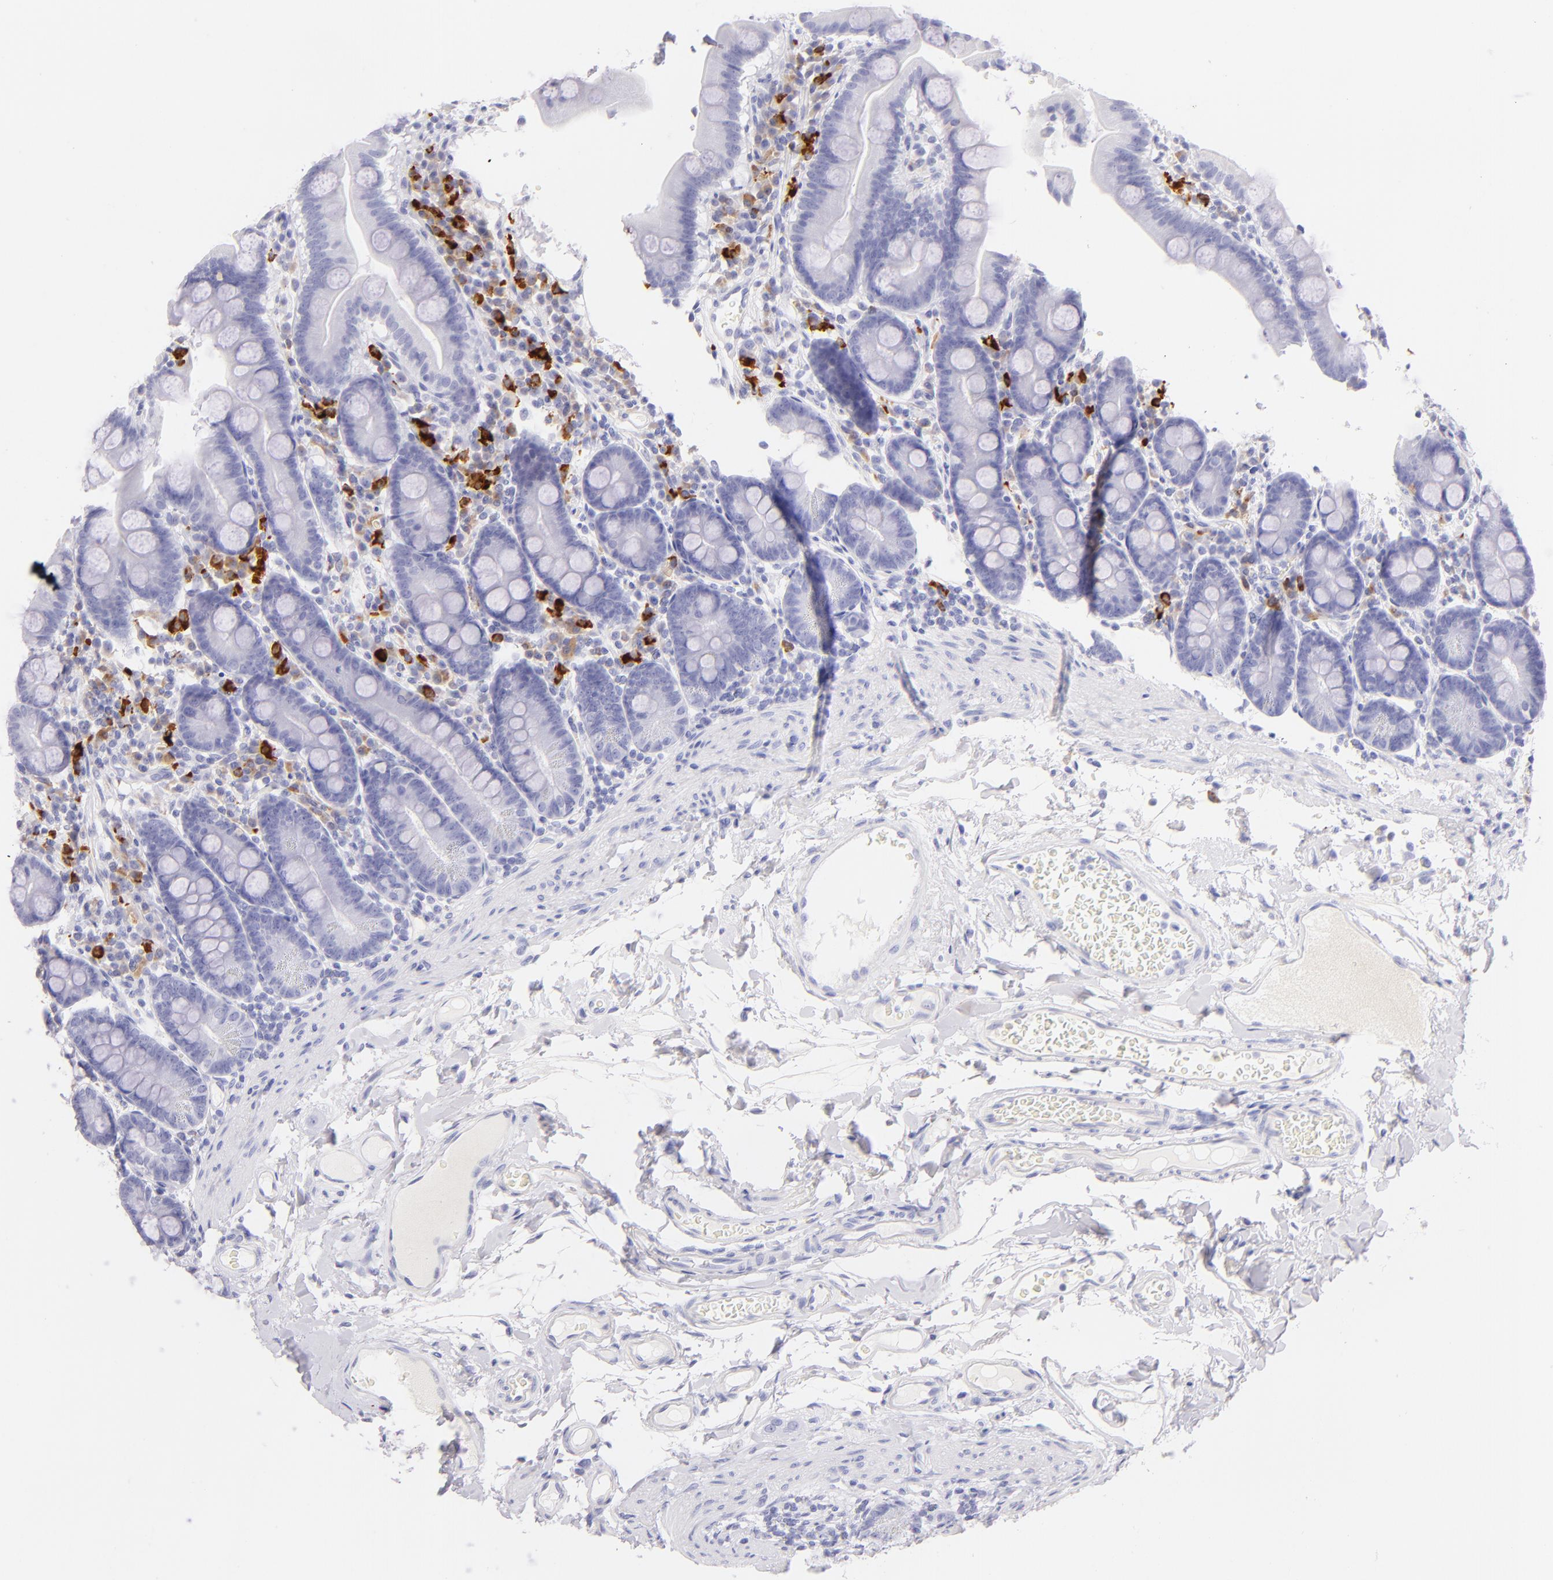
{"staining": {"intensity": "negative", "quantity": "none", "location": "none"}, "tissue": "duodenum", "cell_type": "Glandular cells", "image_type": "normal", "snomed": [{"axis": "morphology", "description": "Normal tissue, NOS"}, {"axis": "topography", "description": "Duodenum"}], "caption": "This is an immunohistochemistry (IHC) photomicrograph of unremarkable duodenum. There is no expression in glandular cells.", "gene": "SDC1", "patient": {"sex": "male", "age": 50}}